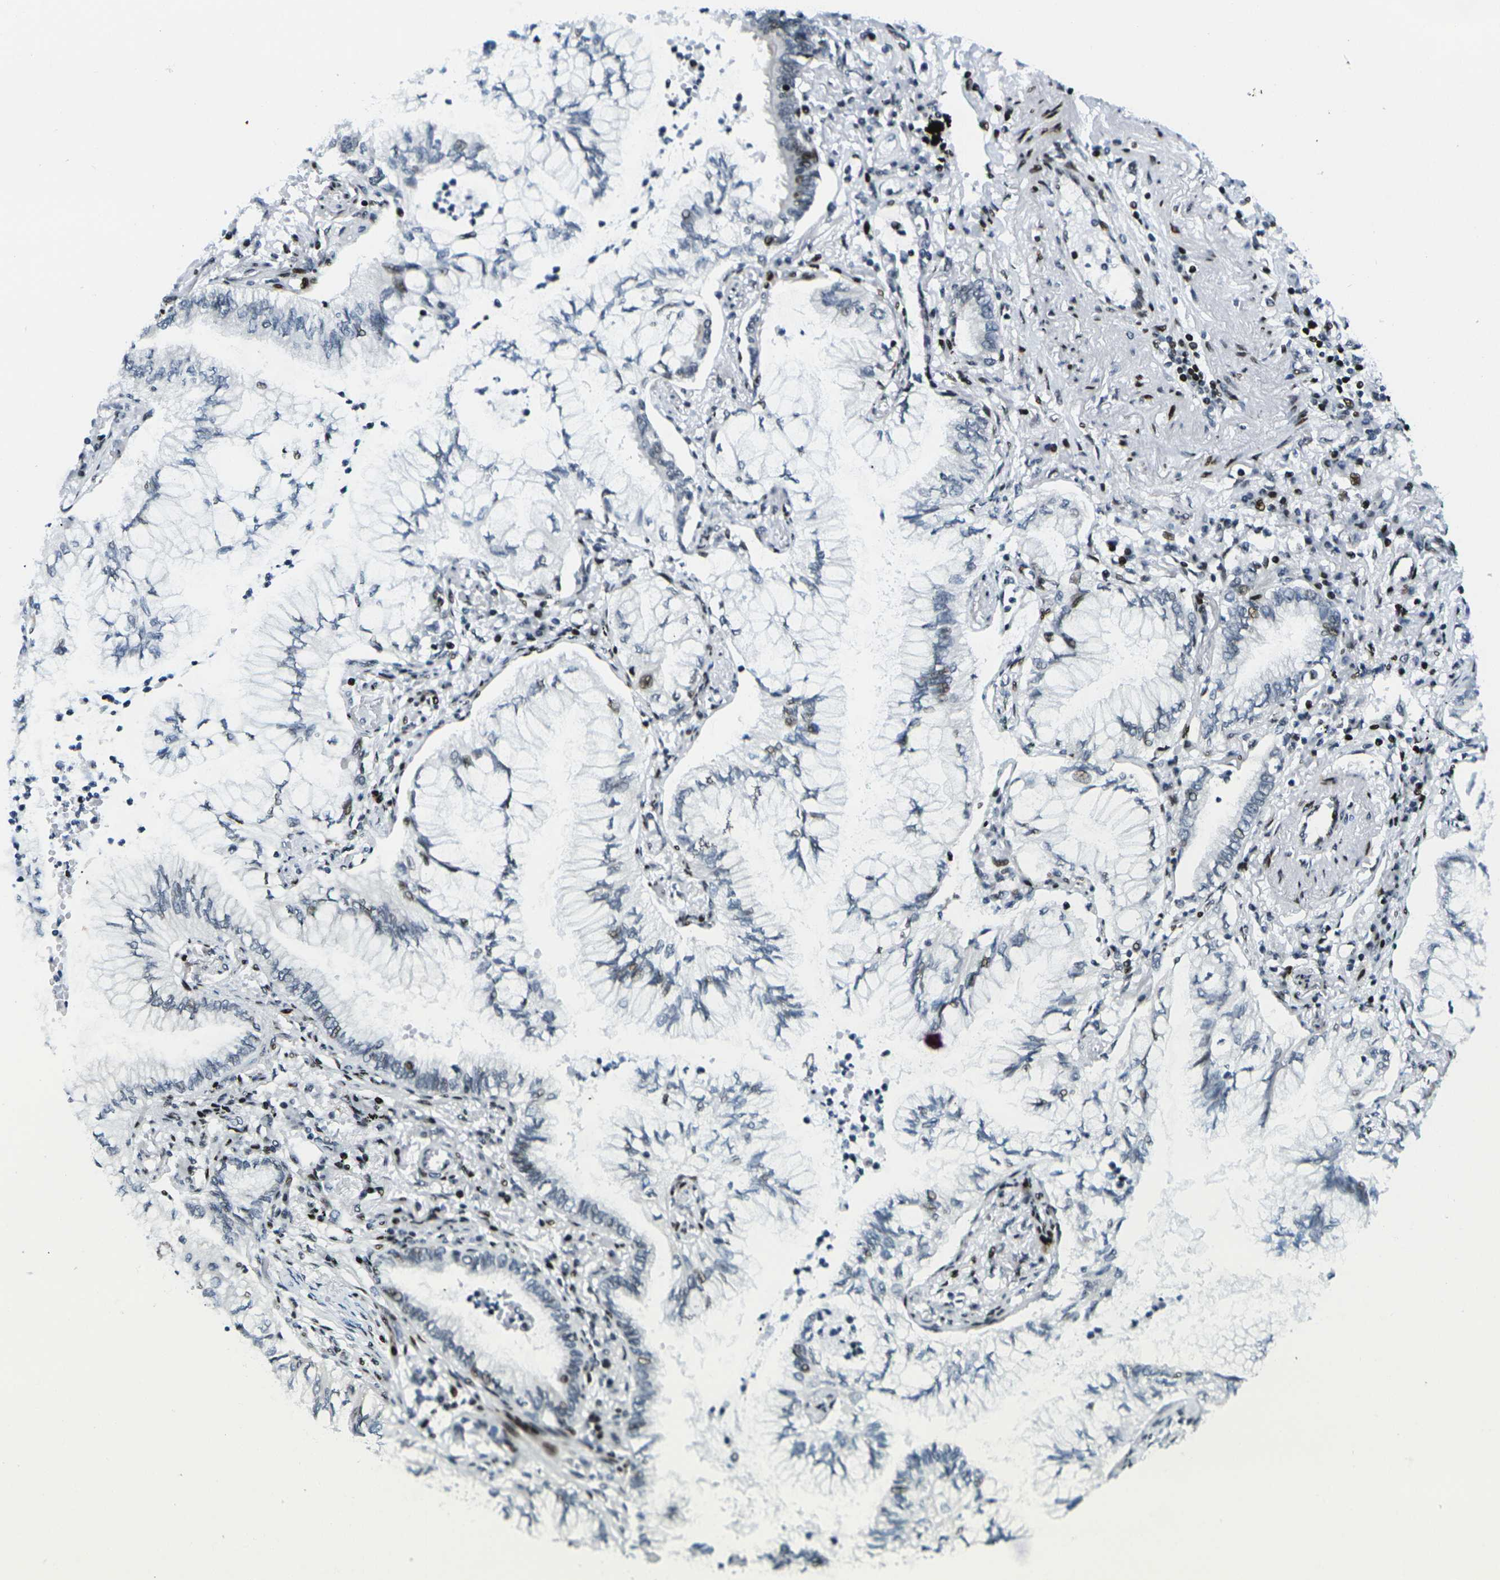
{"staining": {"intensity": "moderate", "quantity": "<25%", "location": "nuclear"}, "tissue": "lung cancer", "cell_type": "Tumor cells", "image_type": "cancer", "snomed": [{"axis": "morphology", "description": "Normal tissue, NOS"}, {"axis": "morphology", "description": "Adenocarcinoma, NOS"}, {"axis": "topography", "description": "Bronchus"}, {"axis": "topography", "description": "Lung"}], "caption": "Lung cancer (adenocarcinoma) stained for a protein shows moderate nuclear positivity in tumor cells. The protein is stained brown, and the nuclei are stained in blue (DAB (3,3'-diaminobenzidine) IHC with brightfield microscopy, high magnification).", "gene": "H3-3A", "patient": {"sex": "female", "age": 70}}